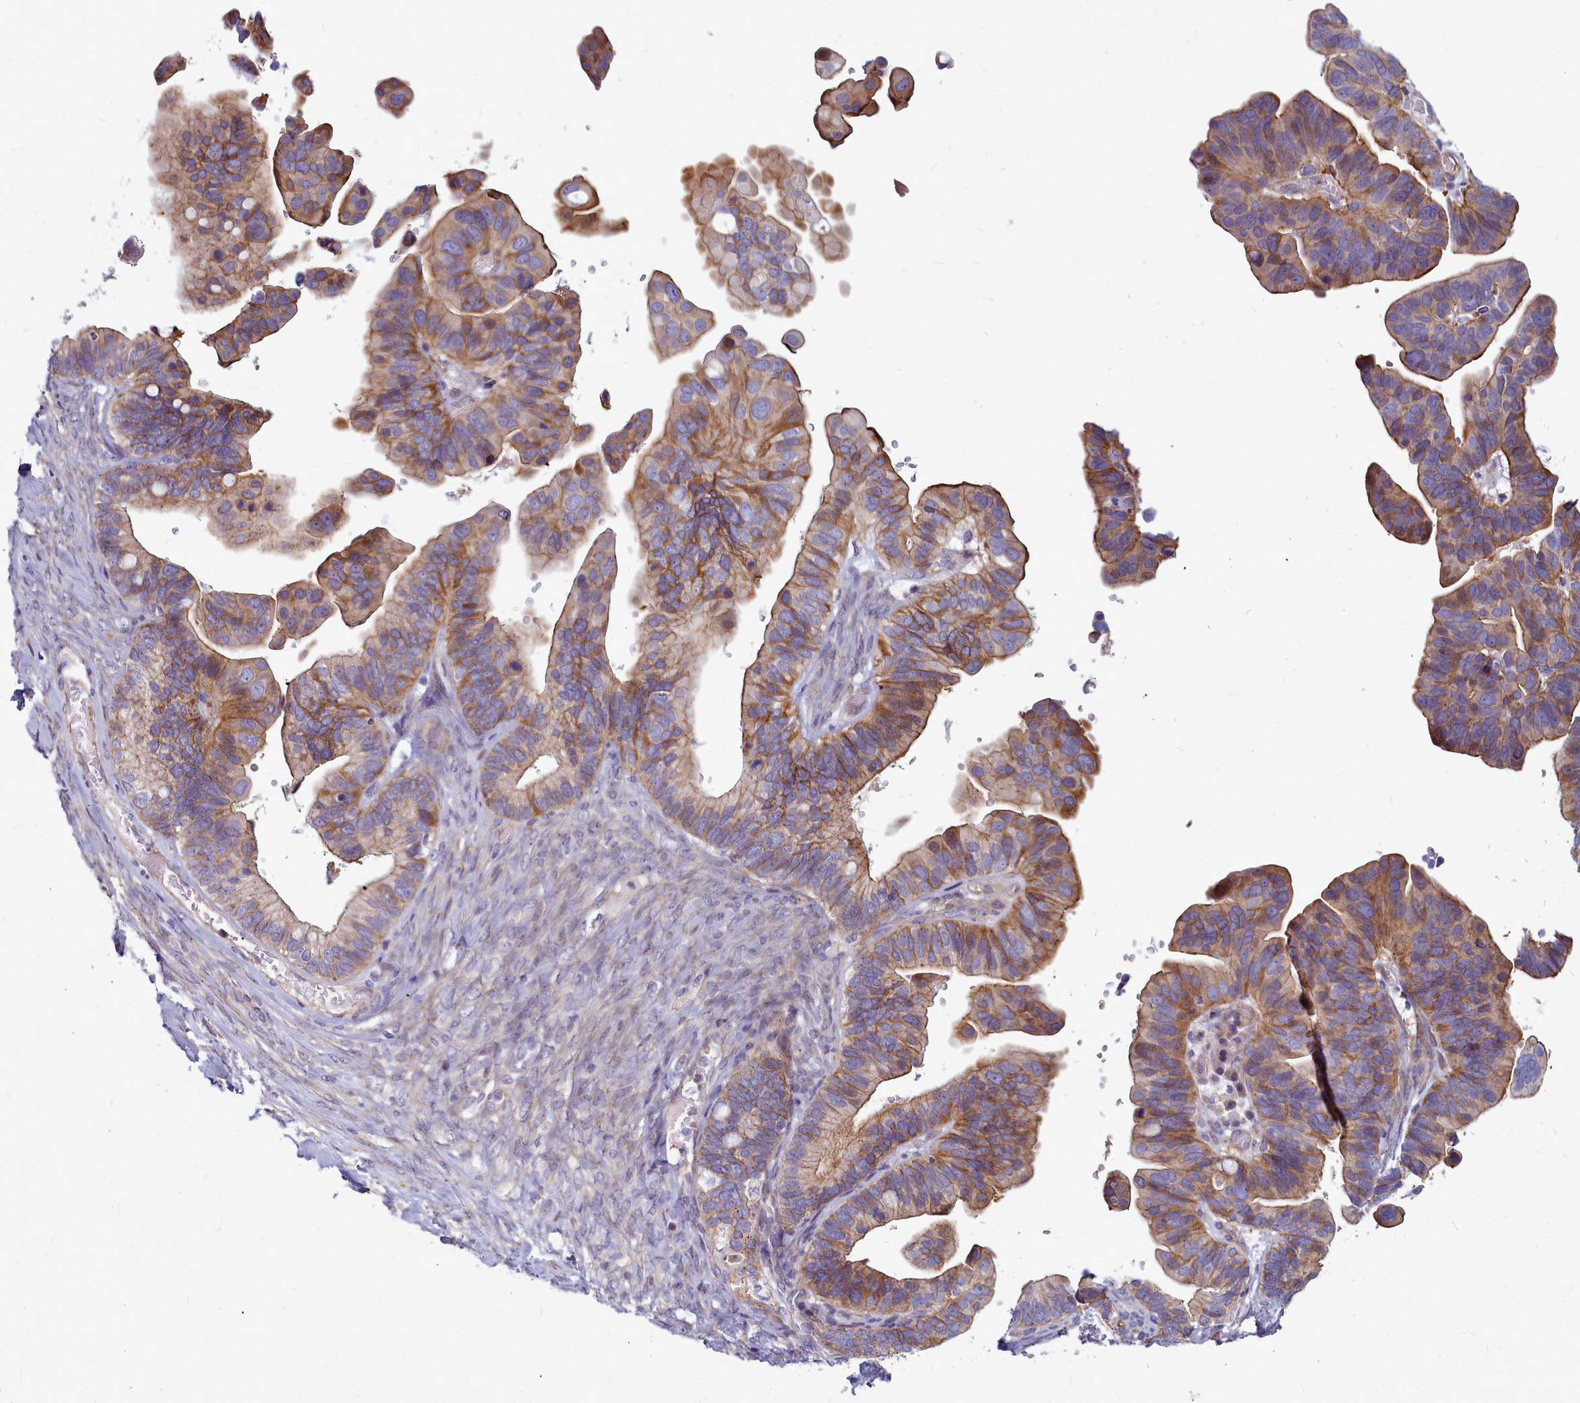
{"staining": {"intensity": "moderate", "quantity": ">75%", "location": "cytoplasmic/membranous"}, "tissue": "ovarian cancer", "cell_type": "Tumor cells", "image_type": "cancer", "snomed": [{"axis": "morphology", "description": "Cystadenocarcinoma, serous, NOS"}, {"axis": "topography", "description": "Ovary"}], "caption": "Immunohistochemical staining of ovarian cancer reveals medium levels of moderate cytoplasmic/membranous staining in approximately >75% of tumor cells.", "gene": "TTC5", "patient": {"sex": "female", "age": 56}}